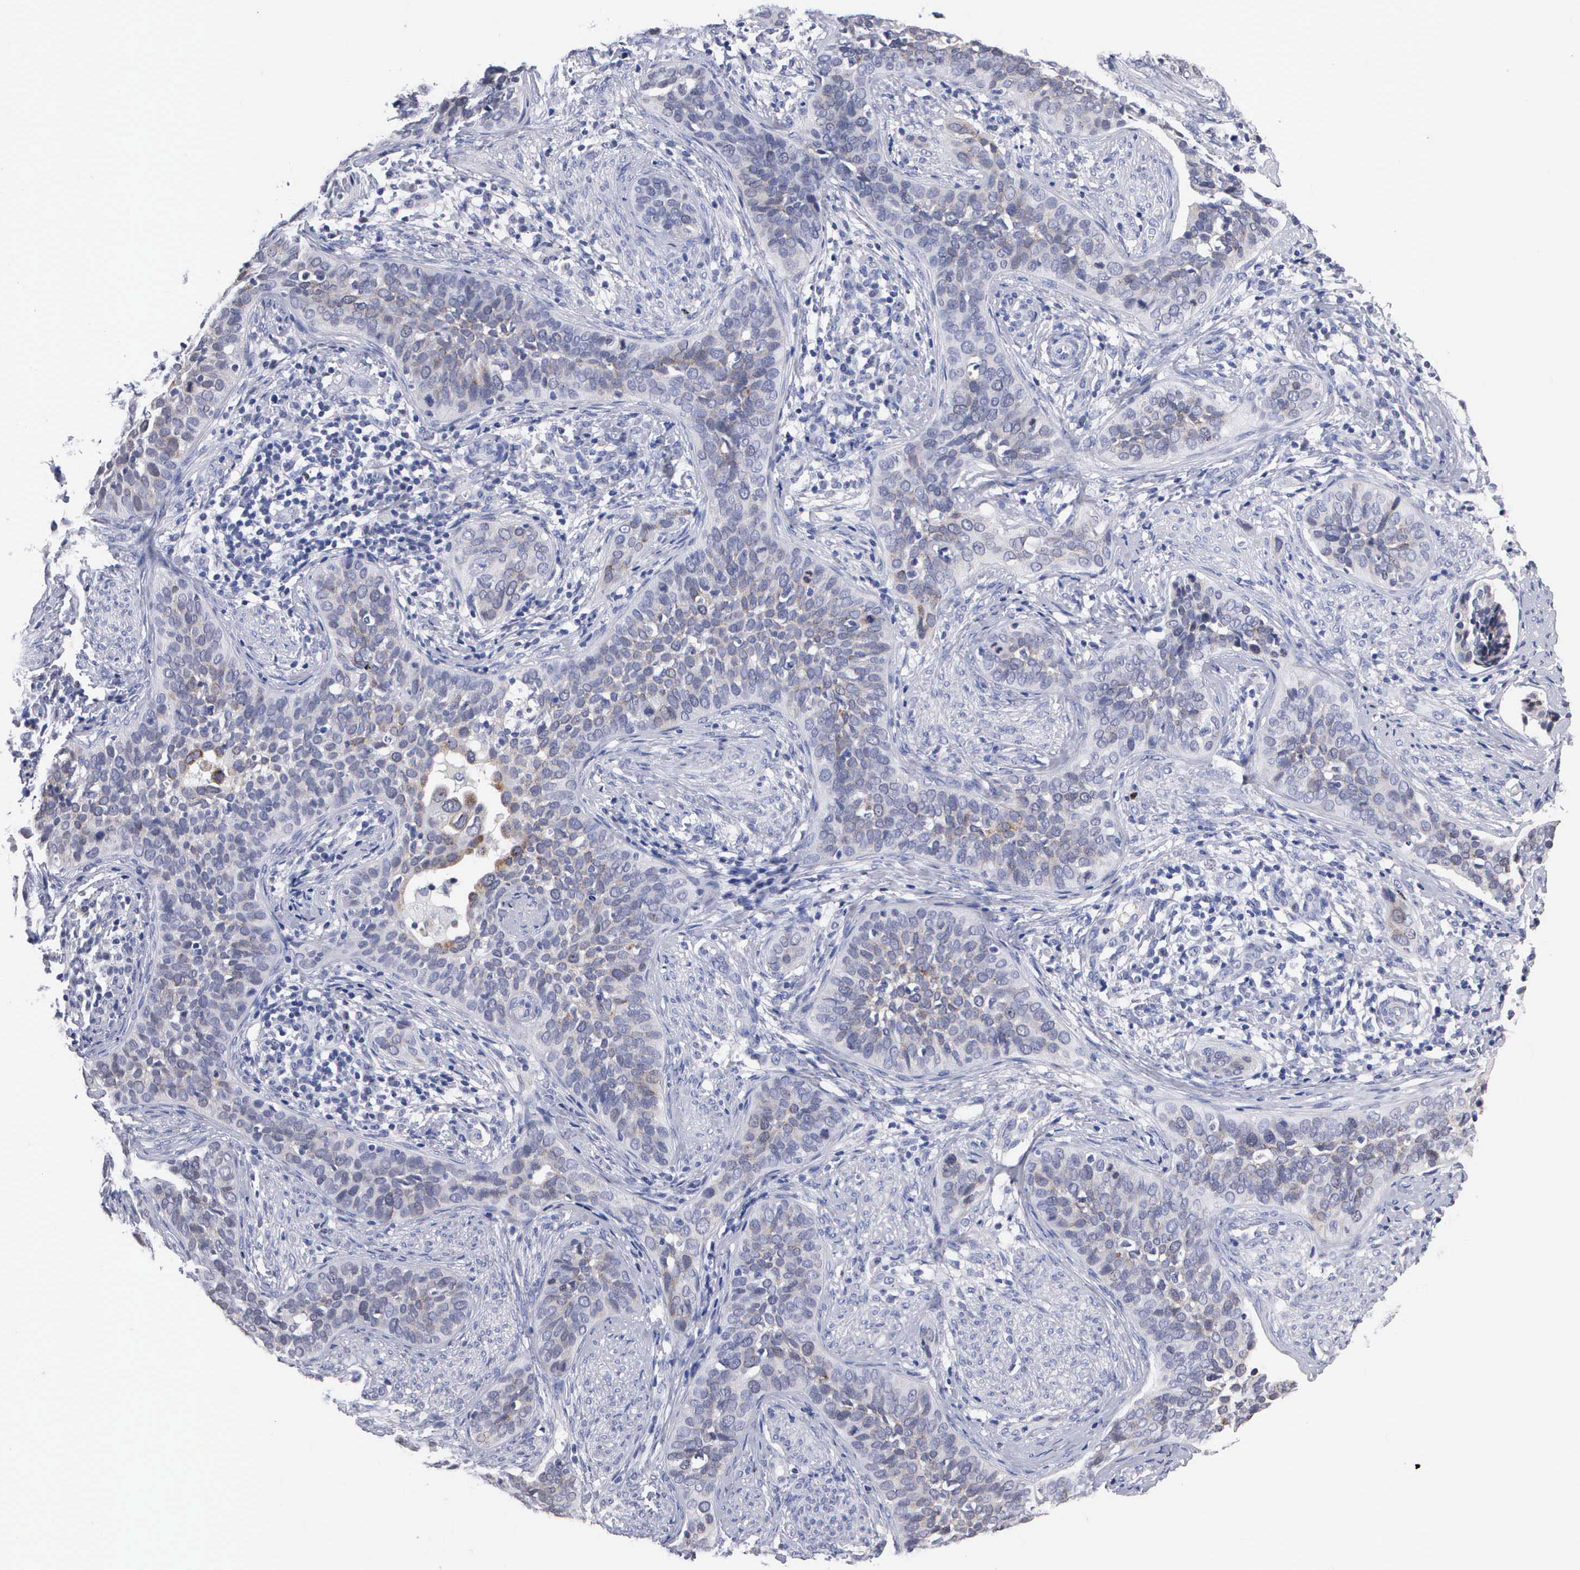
{"staining": {"intensity": "negative", "quantity": "none", "location": "none"}, "tissue": "cervical cancer", "cell_type": "Tumor cells", "image_type": "cancer", "snomed": [{"axis": "morphology", "description": "Squamous cell carcinoma, NOS"}, {"axis": "topography", "description": "Cervix"}], "caption": "IHC histopathology image of neoplastic tissue: human squamous cell carcinoma (cervical) stained with DAB (3,3'-diaminobenzidine) shows no significant protein positivity in tumor cells.", "gene": "KDM6A", "patient": {"sex": "female", "age": 31}}